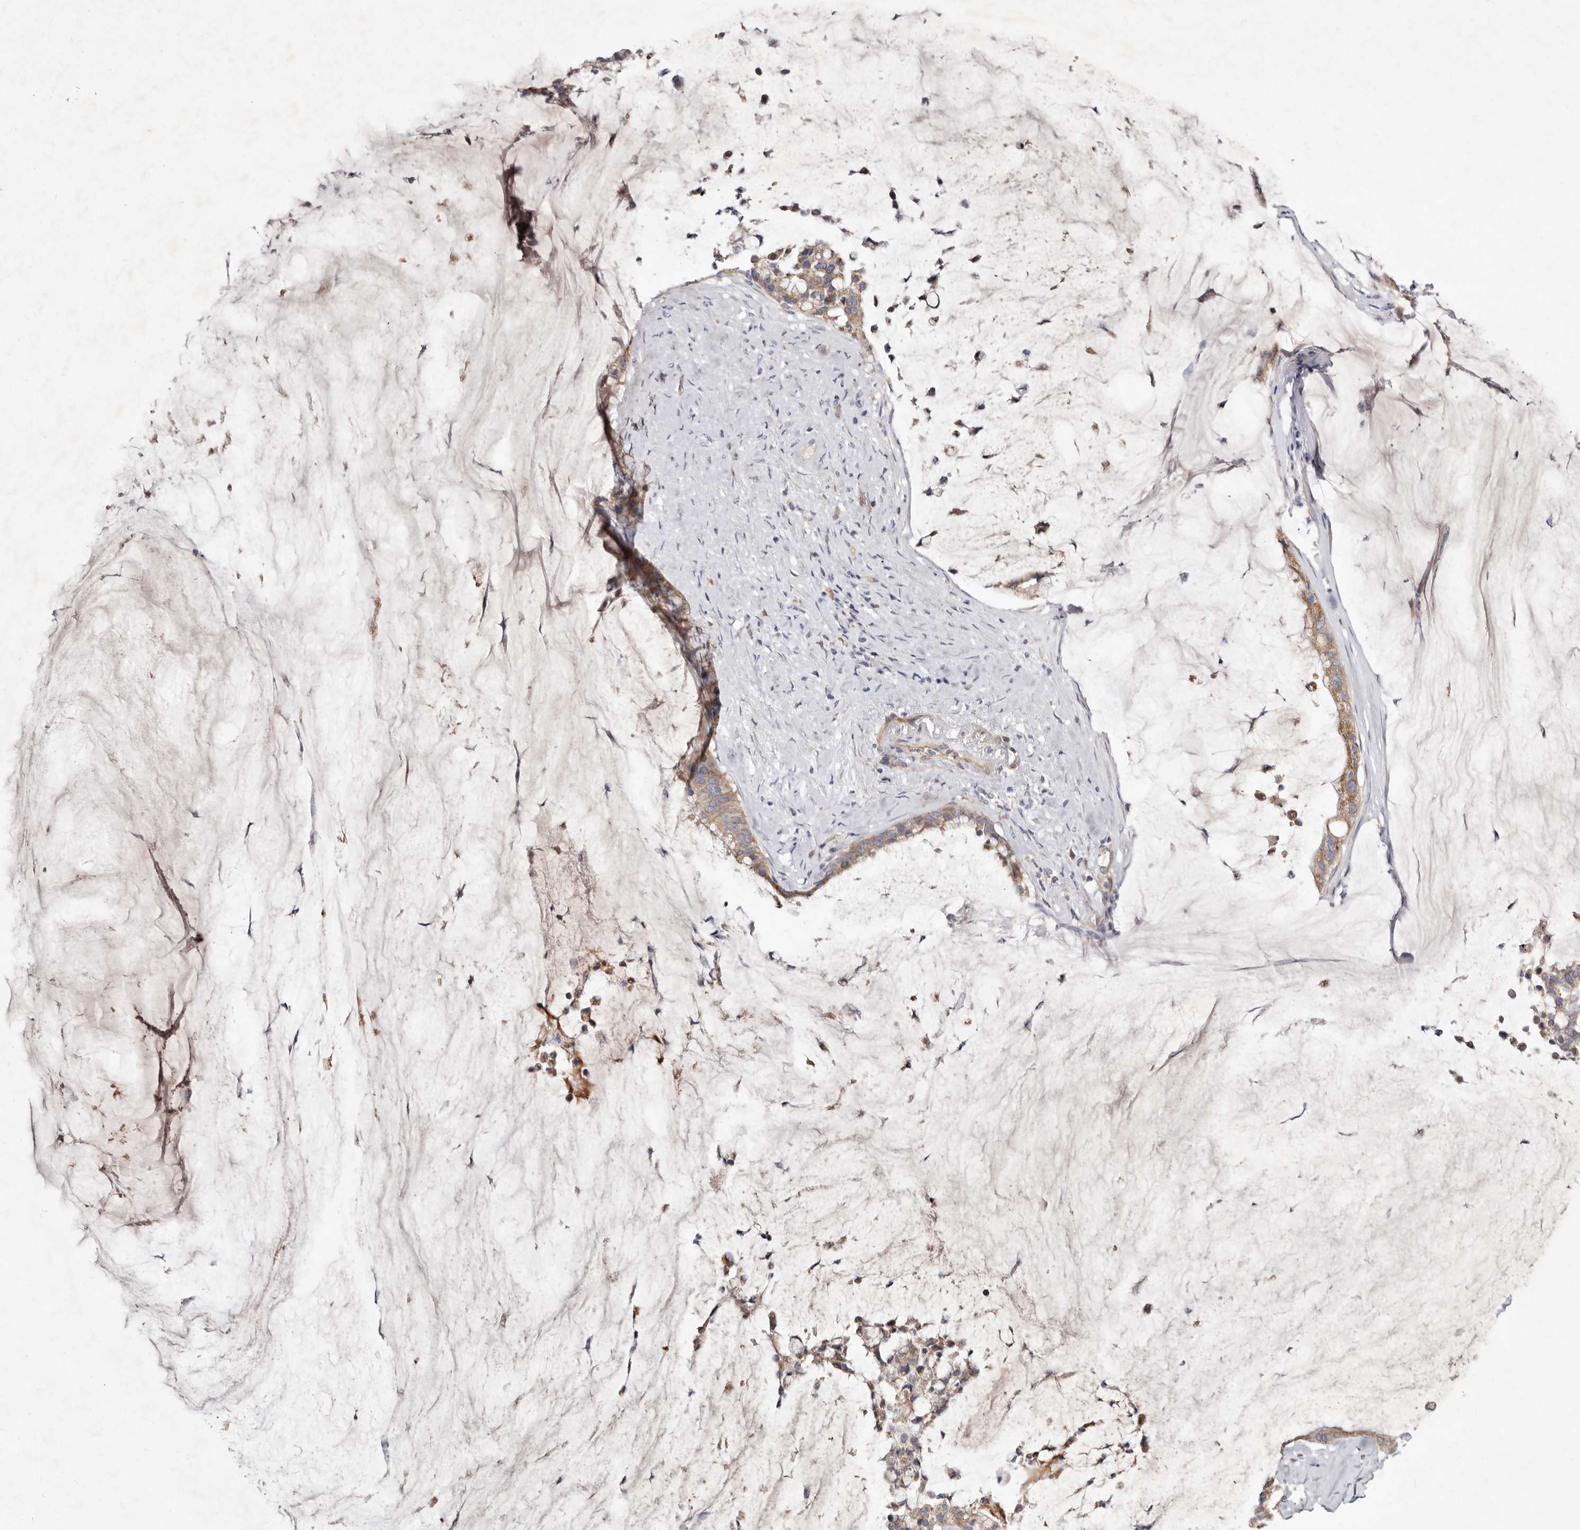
{"staining": {"intensity": "weak", "quantity": "25%-75%", "location": "cytoplasmic/membranous"}, "tissue": "pancreatic cancer", "cell_type": "Tumor cells", "image_type": "cancer", "snomed": [{"axis": "morphology", "description": "Adenocarcinoma, NOS"}, {"axis": "topography", "description": "Pancreas"}], "caption": "Adenocarcinoma (pancreatic) was stained to show a protein in brown. There is low levels of weak cytoplasmic/membranous expression in approximately 25%-75% of tumor cells. Ihc stains the protein in brown and the nuclei are stained blue.", "gene": "SLC25A20", "patient": {"sex": "male", "age": 41}}